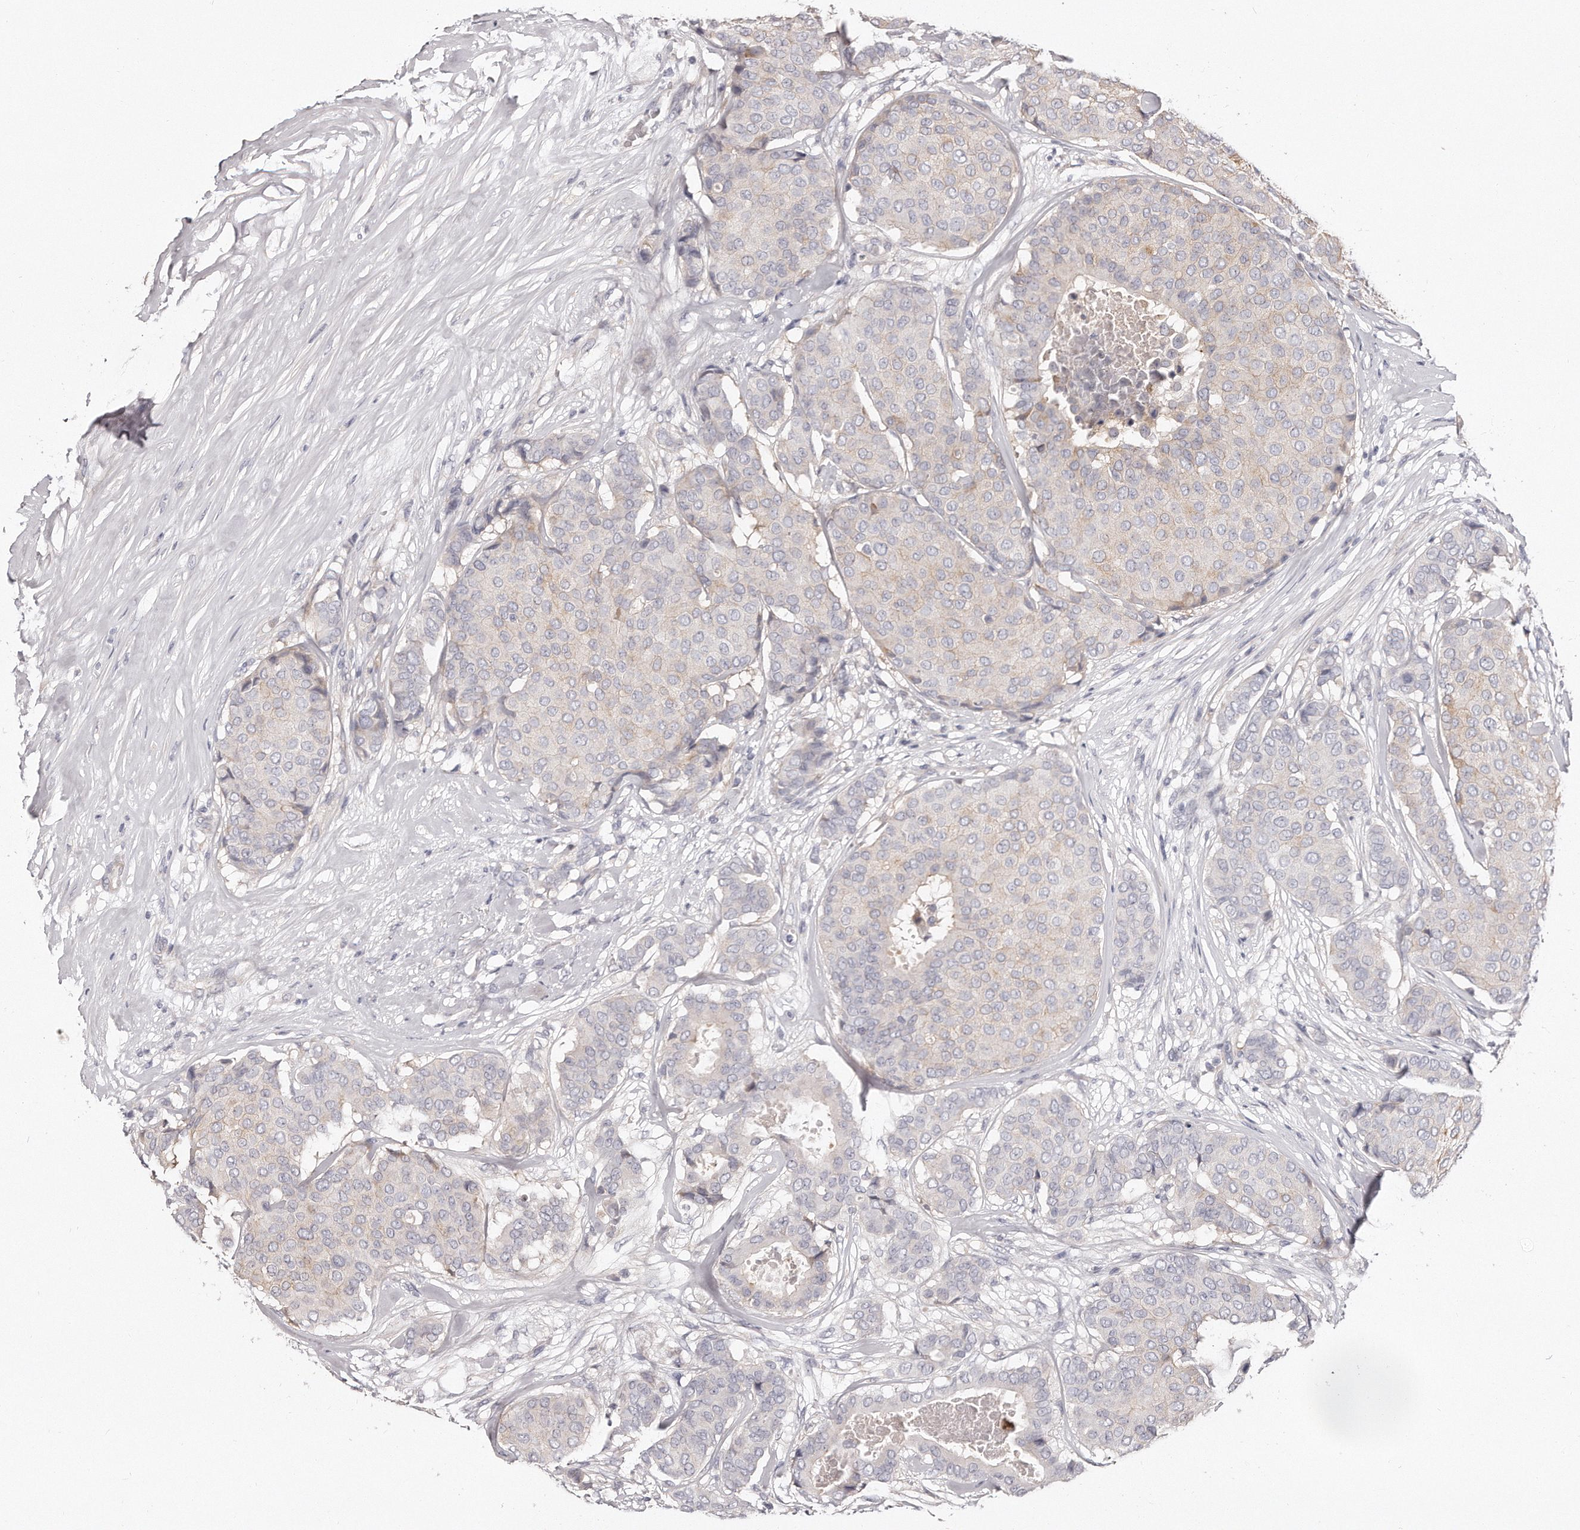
{"staining": {"intensity": "weak", "quantity": "<25%", "location": "cytoplasmic/membranous"}, "tissue": "breast cancer", "cell_type": "Tumor cells", "image_type": "cancer", "snomed": [{"axis": "morphology", "description": "Duct carcinoma"}, {"axis": "topography", "description": "Breast"}], "caption": "IHC of breast invasive ductal carcinoma reveals no positivity in tumor cells. (DAB IHC with hematoxylin counter stain).", "gene": "TTLL4", "patient": {"sex": "female", "age": 75}}